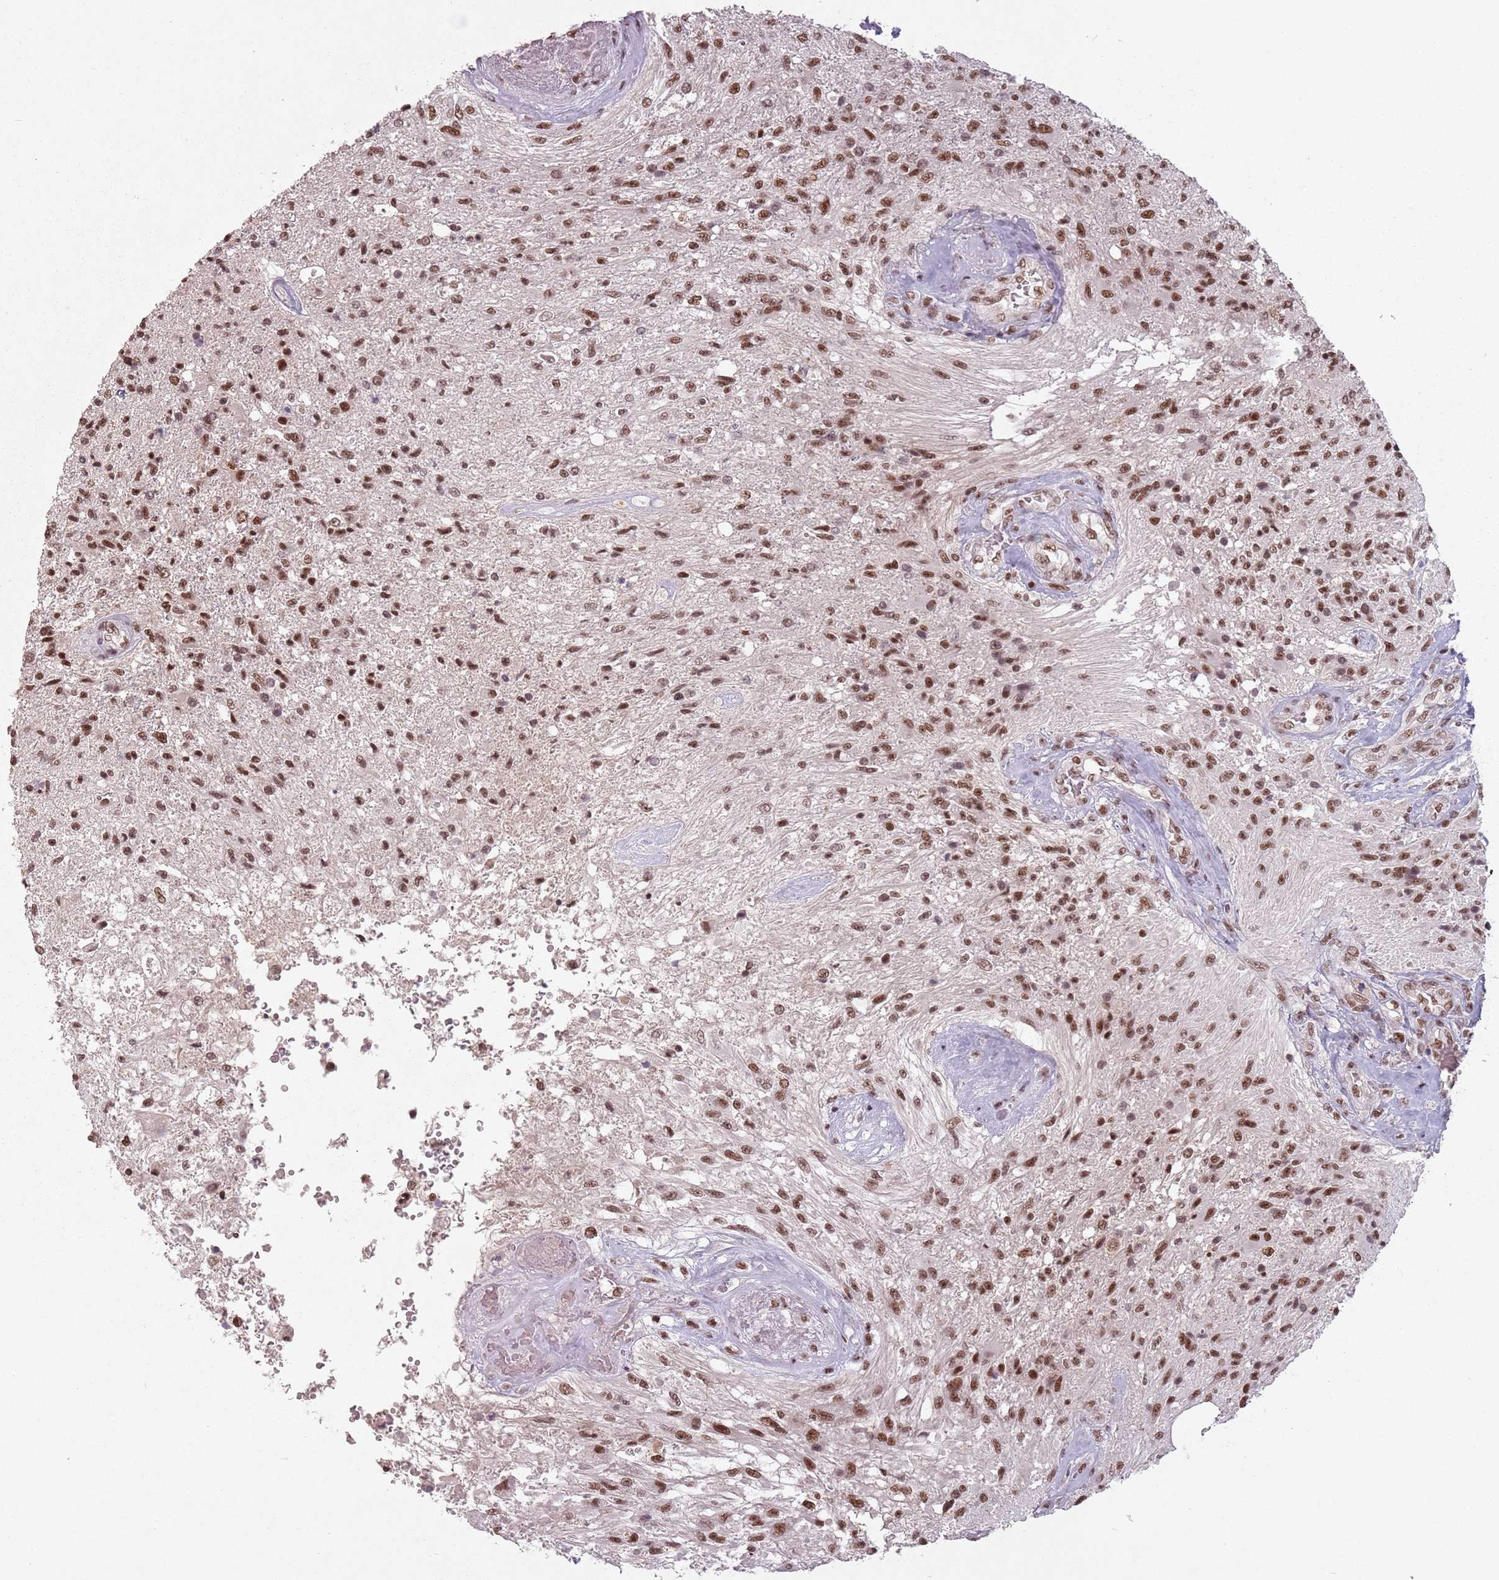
{"staining": {"intensity": "moderate", "quantity": ">75%", "location": "nuclear"}, "tissue": "glioma", "cell_type": "Tumor cells", "image_type": "cancer", "snomed": [{"axis": "morphology", "description": "Glioma, malignant, High grade"}, {"axis": "topography", "description": "Brain"}], "caption": "A high-resolution histopathology image shows immunohistochemistry (IHC) staining of glioma, which shows moderate nuclear positivity in about >75% of tumor cells.", "gene": "NCBP1", "patient": {"sex": "male", "age": 56}}